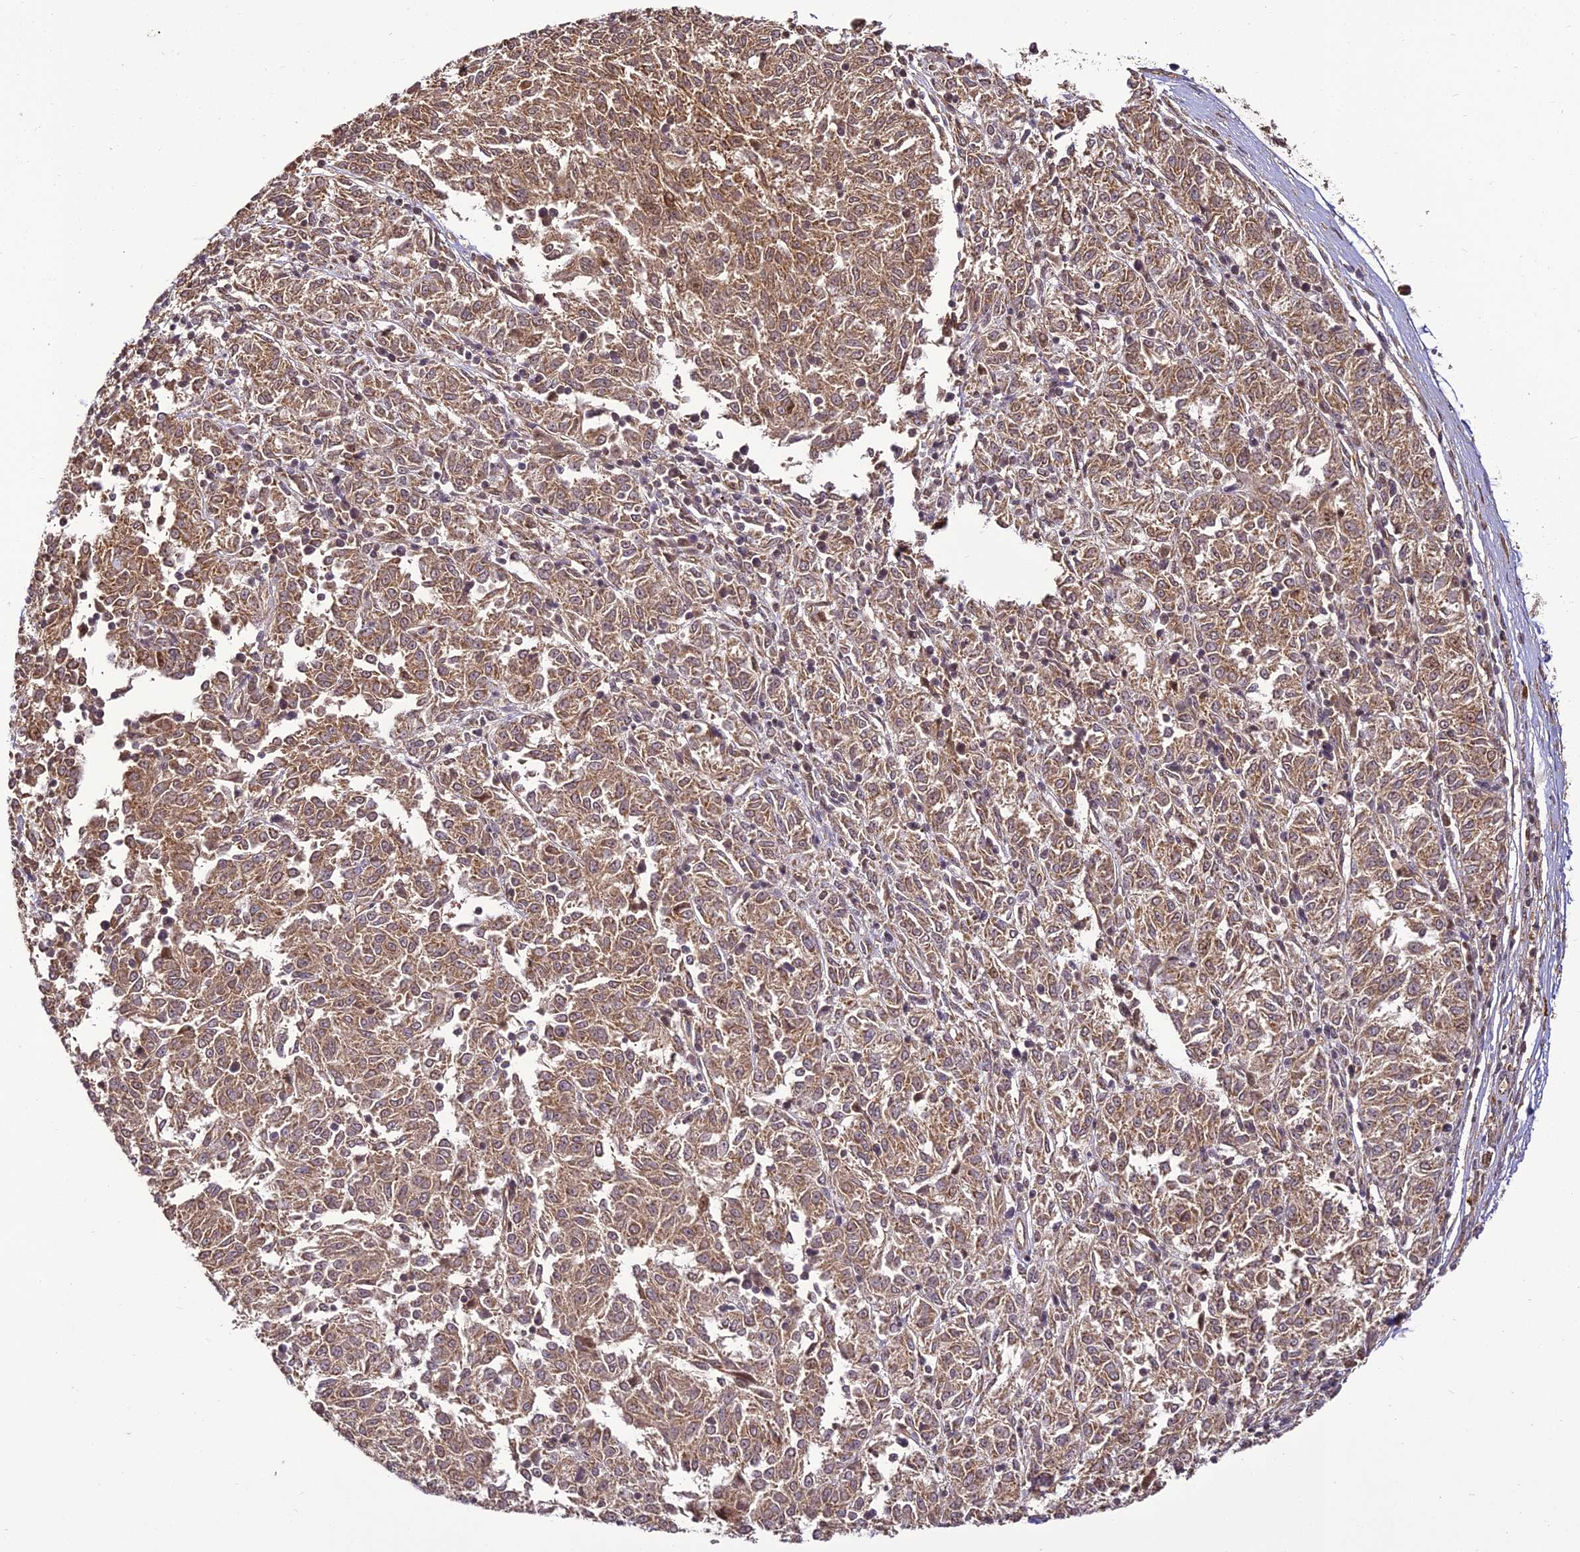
{"staining": {"intensity": "moderate", "quantity": ">75%", "location": "cytoplasmic/membranous"}, "tissue": "melanoma", "cell_type": "Tumor cells", "image_type": "cancer", "snomed": [{"axis": "morphology", "description": "Malignant melanoma, NOS"}, {"axis": "topography", "description": "Skin"}], "caption": "Melanoma tissue reveals moderate cytoplasmic/membranous positivity in approximately >75% of tumor cells, visualized by immunohistochemistry.", "gene": "BCDIN3D", "patient": {"sex": "female", "age": 72}}